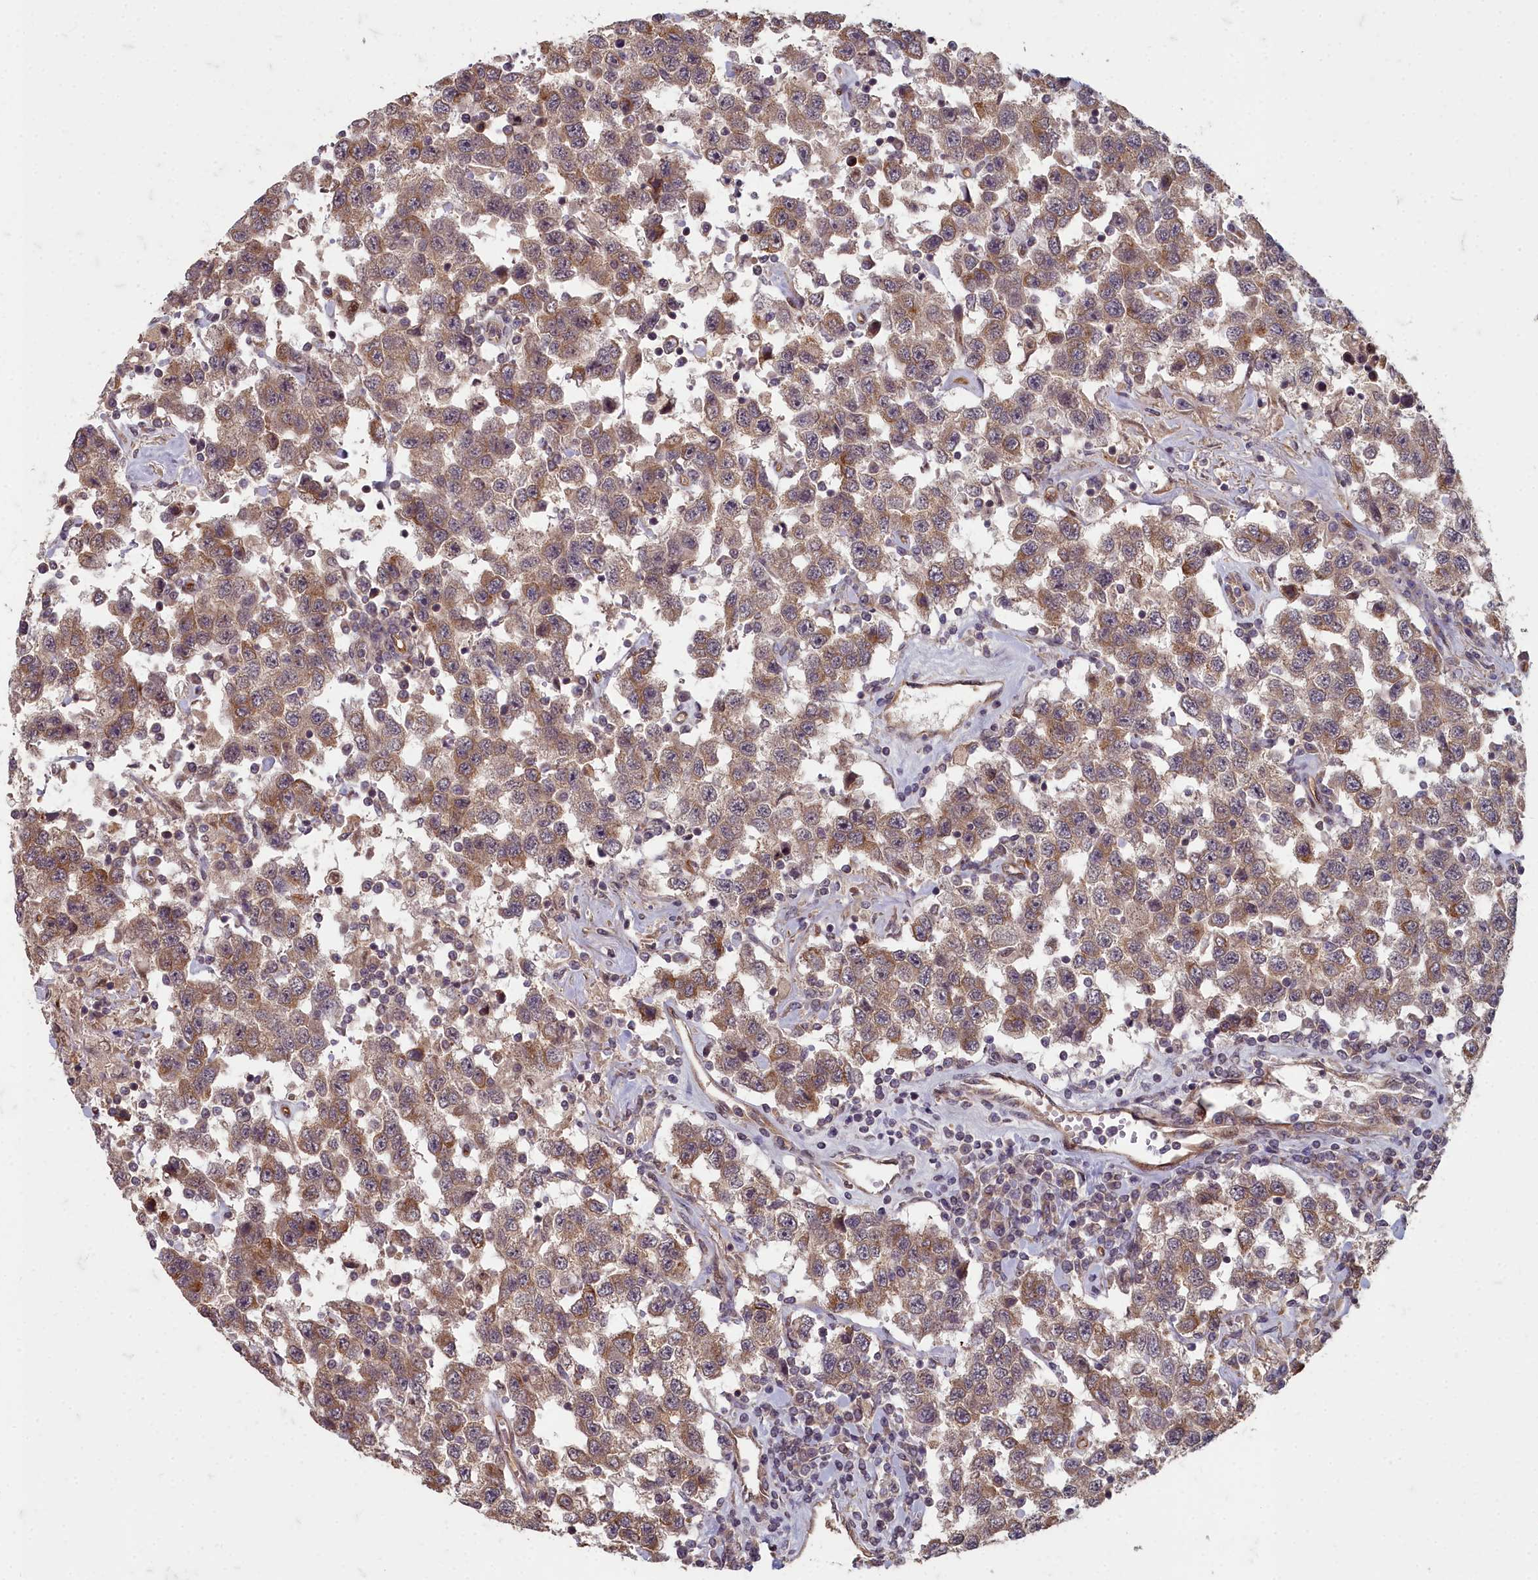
{"staining": {"intensity": "moderate", "quantity": ">75%", "location": "cytoplasmic/membranous,nuclear"}, "tissue": "testis cancer", "cell_type": "Tumor cells", "image_type": "cancer", "snomed": [{"axis": "morphology", "description": "Seminoma, NOS"}, {"axis": "topography", "description": "Testis"}], "caption": "Human testis seminoma stained with a brown dye demonstrates moderate cytoplasmic/membranous and nuclear positive positivity in approximately >75% of tumor cells.", "gene": "TSPYL4", "patient": {"sex": "male", "age": 41}}